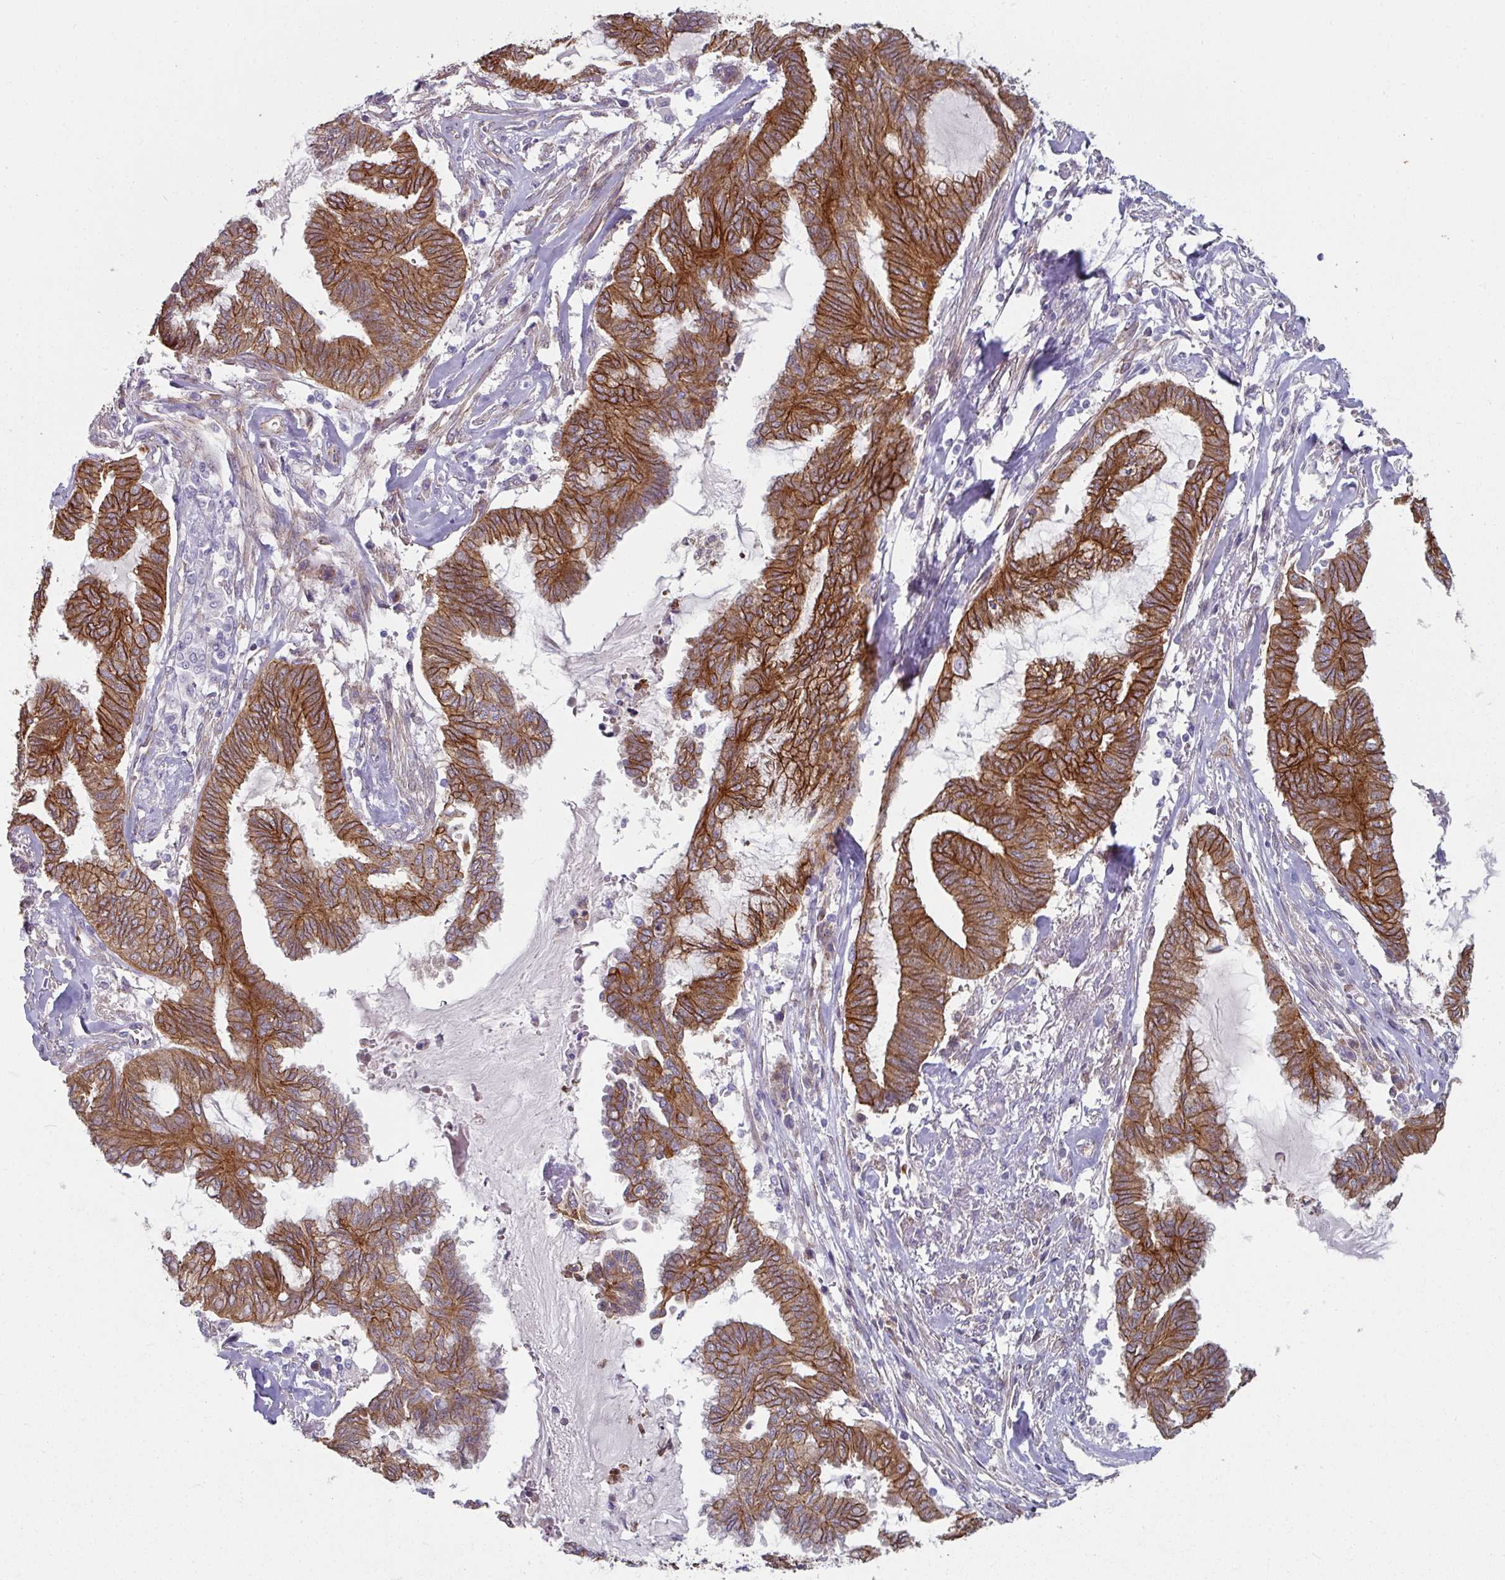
{"staining": {"intensity": "strong", "quantity": ">75%", "location": "cytoplasmic/membranous"}, "tissue": "endometrial cancer", "cell_type": "Tumor cells", "image_type": "cancer", "snomed": [{"axis": "morphology", "description": "Adenocarcinoma, NOS"}, {"axis": "topography", "description": "Endometrium"}], "caption": "Endometrial adenocarcinoma was stained to show a protein in brown. There is high levels of strong cytoplasmic/membranous positivity in about >75% of tumor cells.", "gene": "JUP", "patient": {"sex": "female", "age": 86}}